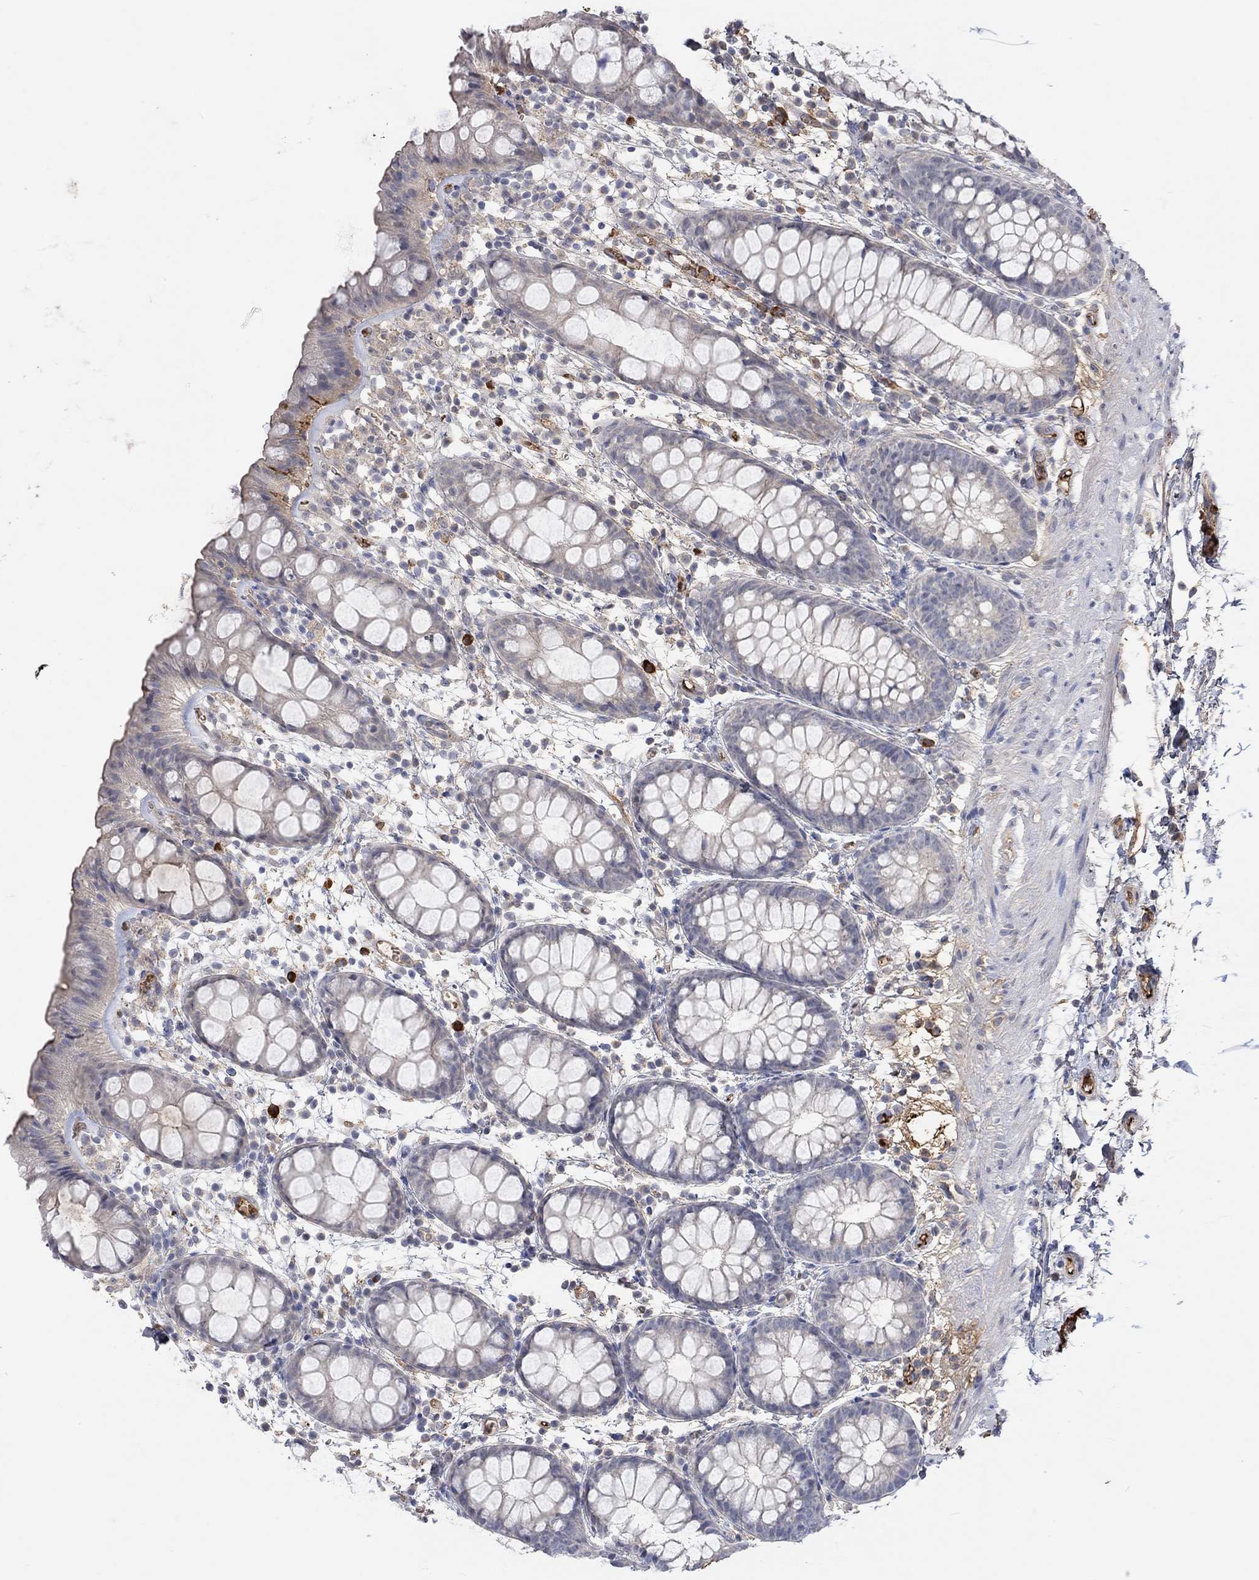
{"staining": {"intensity": "negative", "quantity": "none", "location": "none"}, "tissue": "rectum", "cell_type": "Glandular cells", "image_type": "normal", "snomed": [{"axis": "morphology", "description": "Normal tissue, NOS"}, {"axis": "topography", "description": "Rectum"}], "caption": "Glandular cells are negative for brown protein staining in unremarkable rectum. (Immunohistochemistry, brightfield microscopy, high magnification).", "gene": "MSTN", "patient": {"sex": "male", "age": 57}}